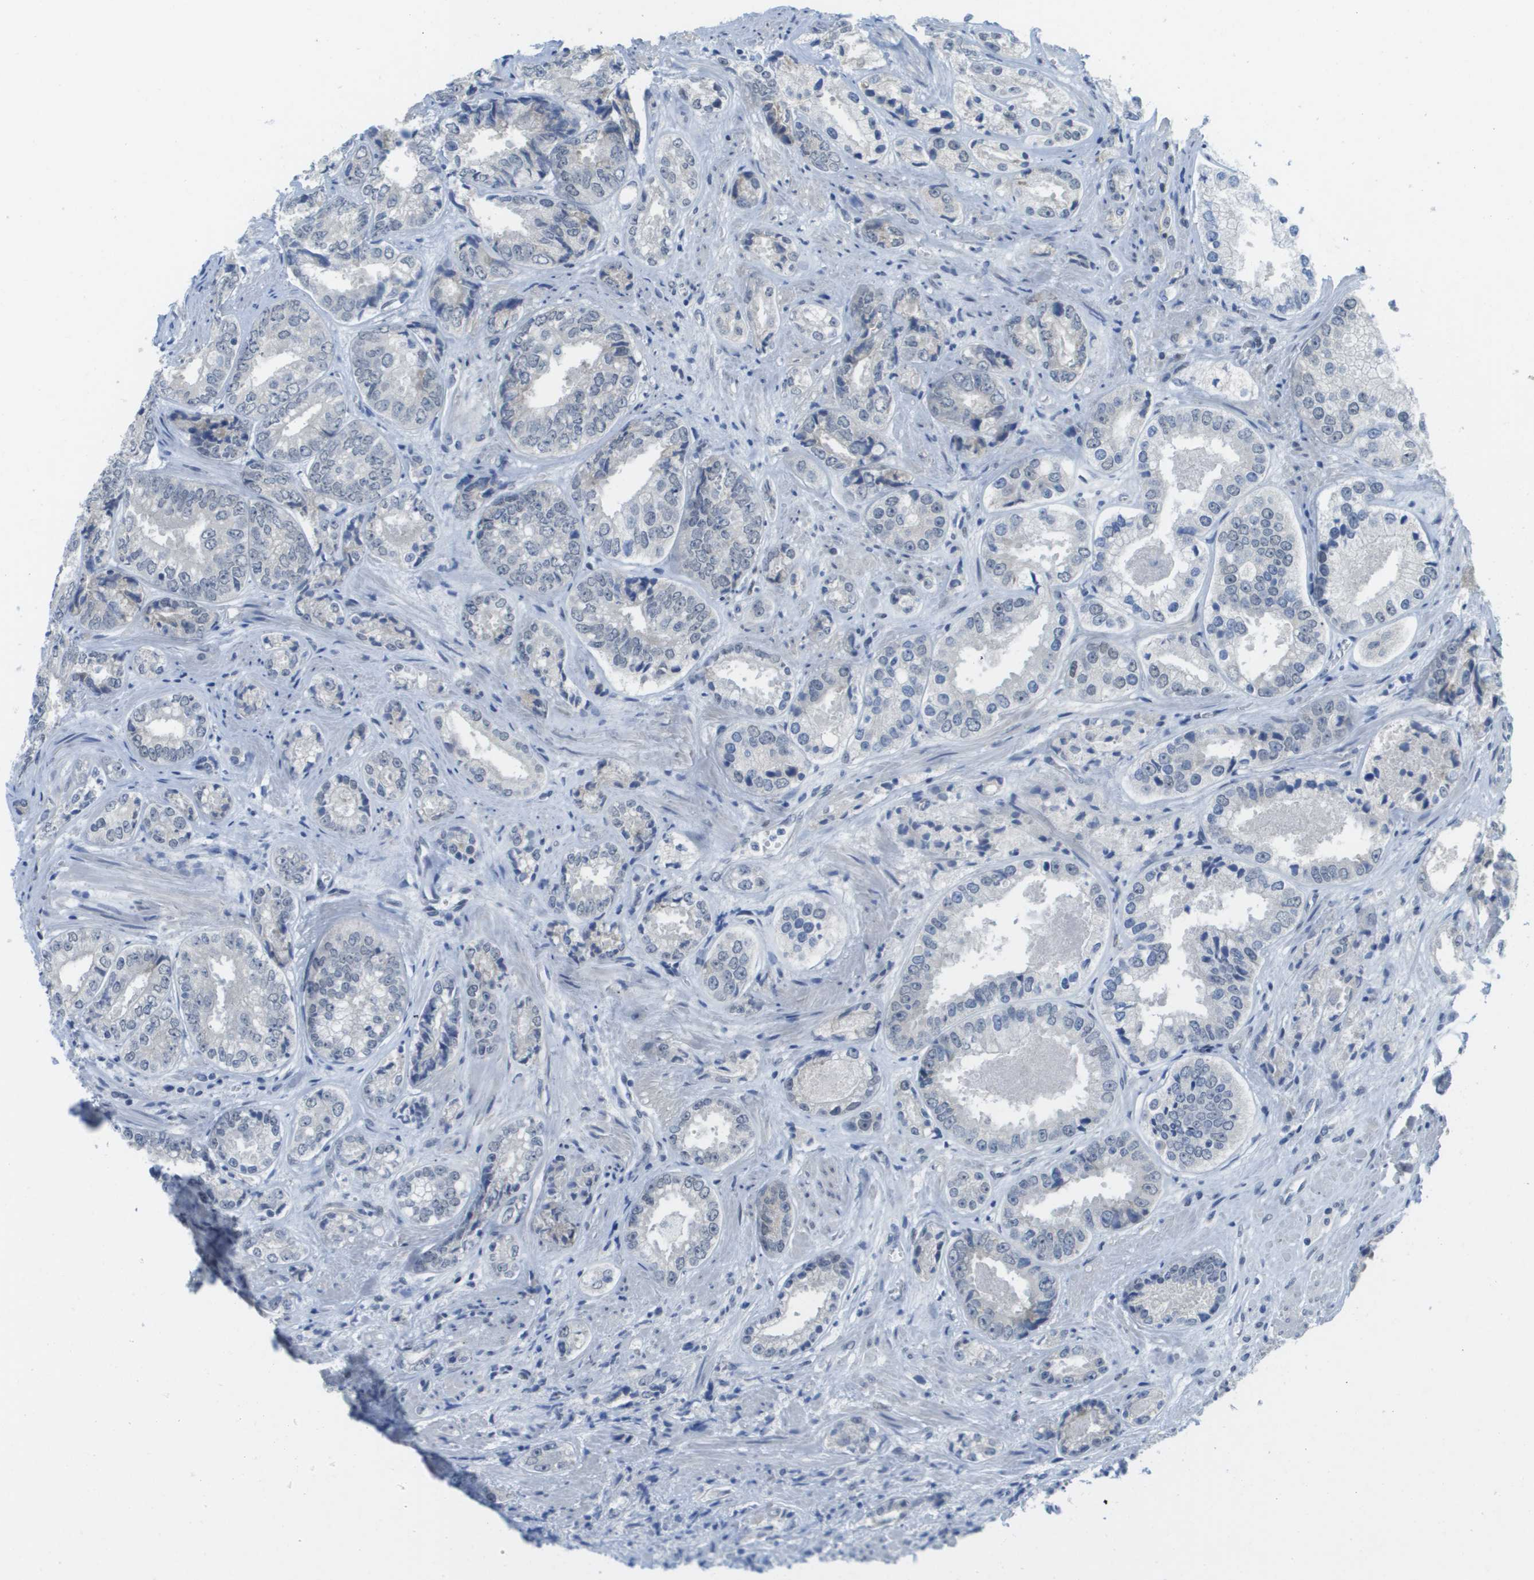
{"staining": {"intensity": "negative", "quantity": "none", "location": "none"}, "tissue": "prostate cancer", "cell_type": "Tumor cells", "image_type": "cancer", "snomed": [{"axis": "morphology", "description": "Adenocarcinoma, High grade"}, {"axis": "topography", "description": "Prostate"}], "caption": "An immunohistochemistry micrograph of prostate cancer (high-grade adenocarcinoma) is shown. There is no staining in tumor cells of prostate cancer (high-grade adenocarcinoma). (Immunohistochemistry (ihc), brightfield microscopy, high magnification).", "gene": "ARID1B", "patient": {"sex": "male", "age": 61}}